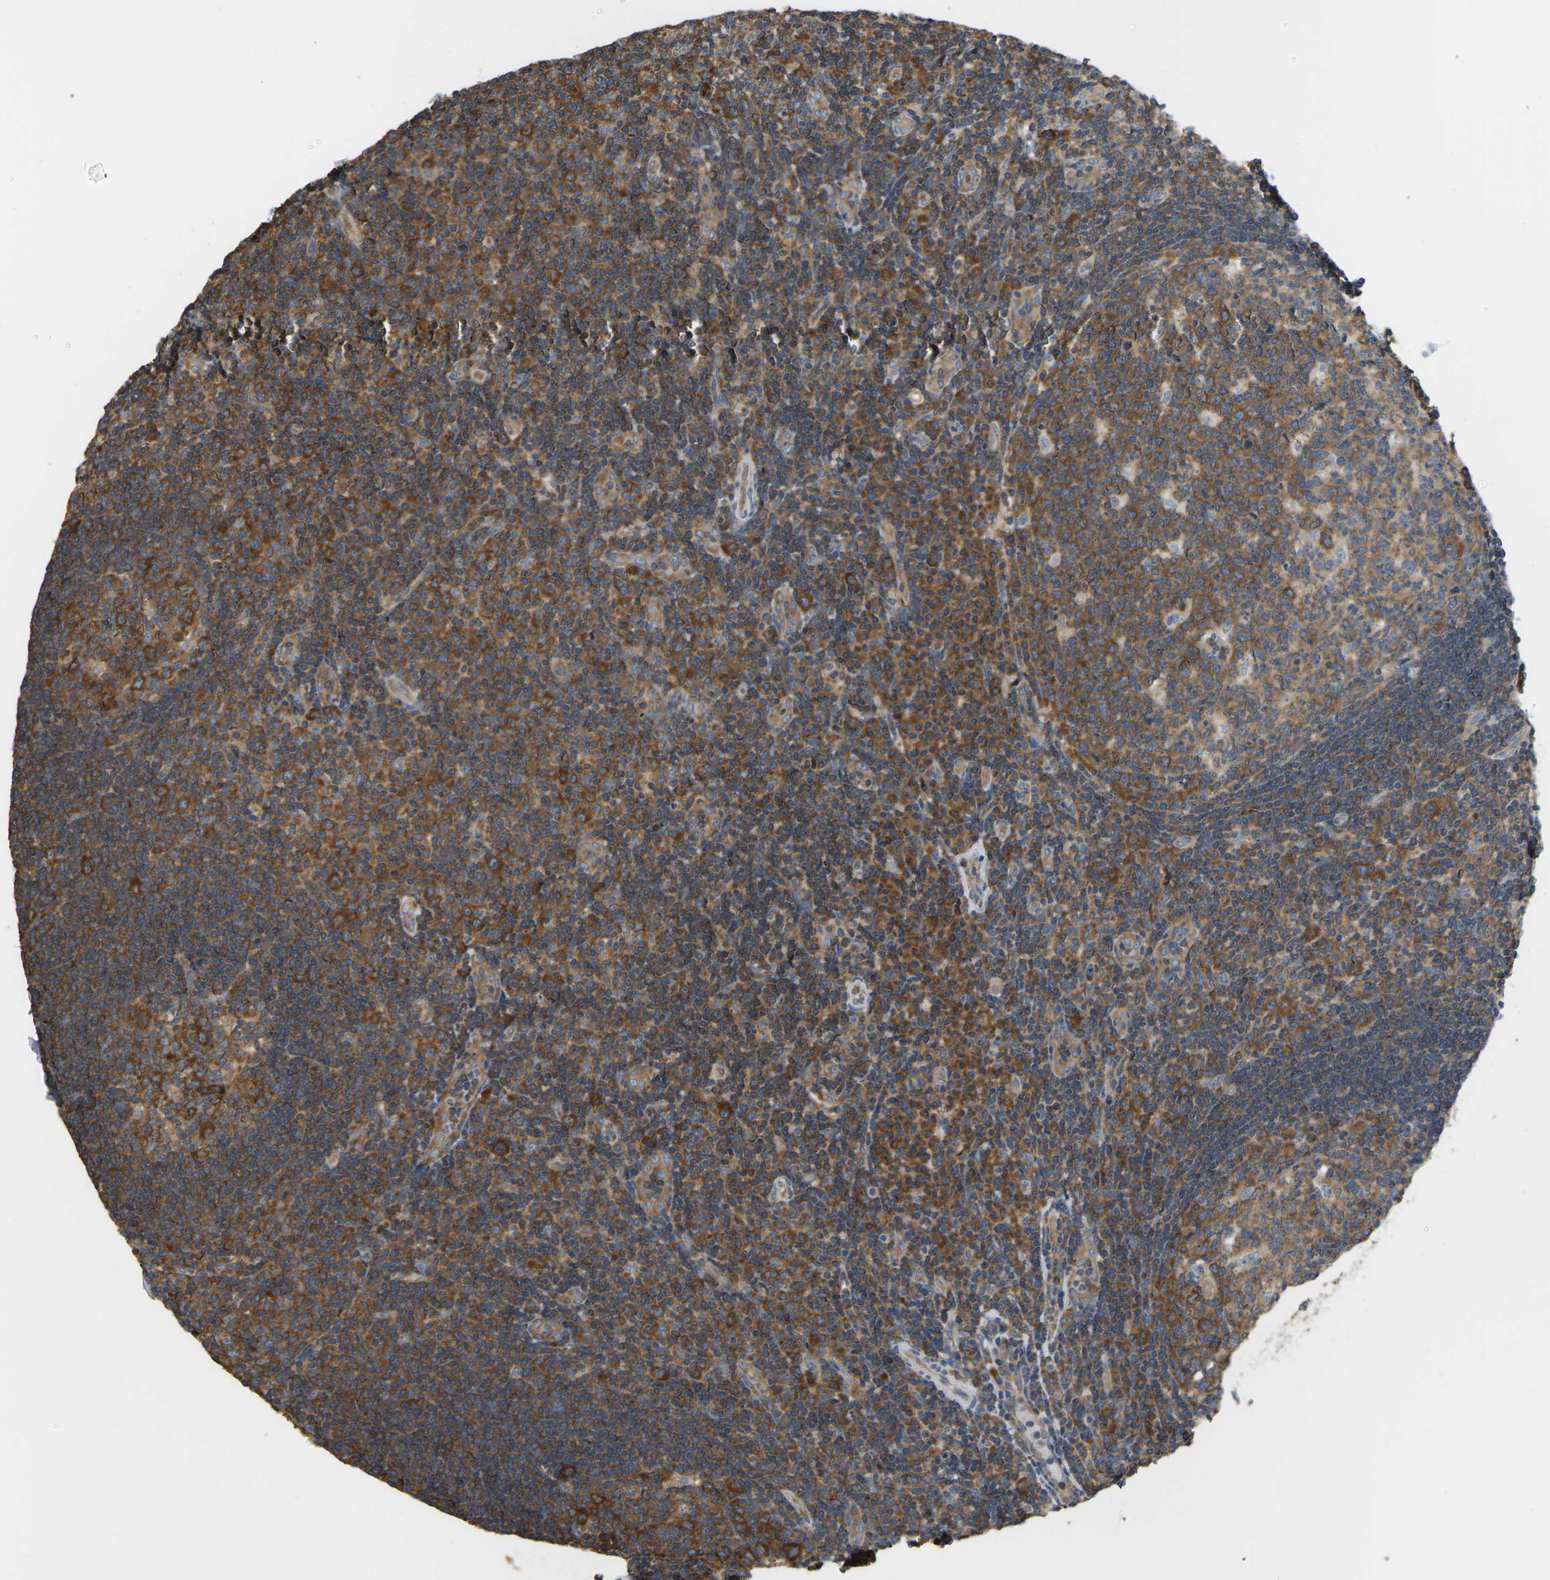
{"staining": {"intensity": "moderate", "quantity": ">75%", "location": "cytoplasmic/membranous"}, "tissue": "tonsil", "cell_type": "Germinal center cells", "image_type": "normal", "snomed": [{"axis": "morphology", "description": "Normal tissue, NOS"}, {"axis": "topography", "description": "Tonsil"}], "caption": "Immunohistochemical staining of unremarkable tonsil reveals medium levels of moderate cytoplasmic/membranous positivity in approximately >75% of germinal center cells.", "gene": "RPS6KB2", "patient": {"sex": "female", "age": 40}}